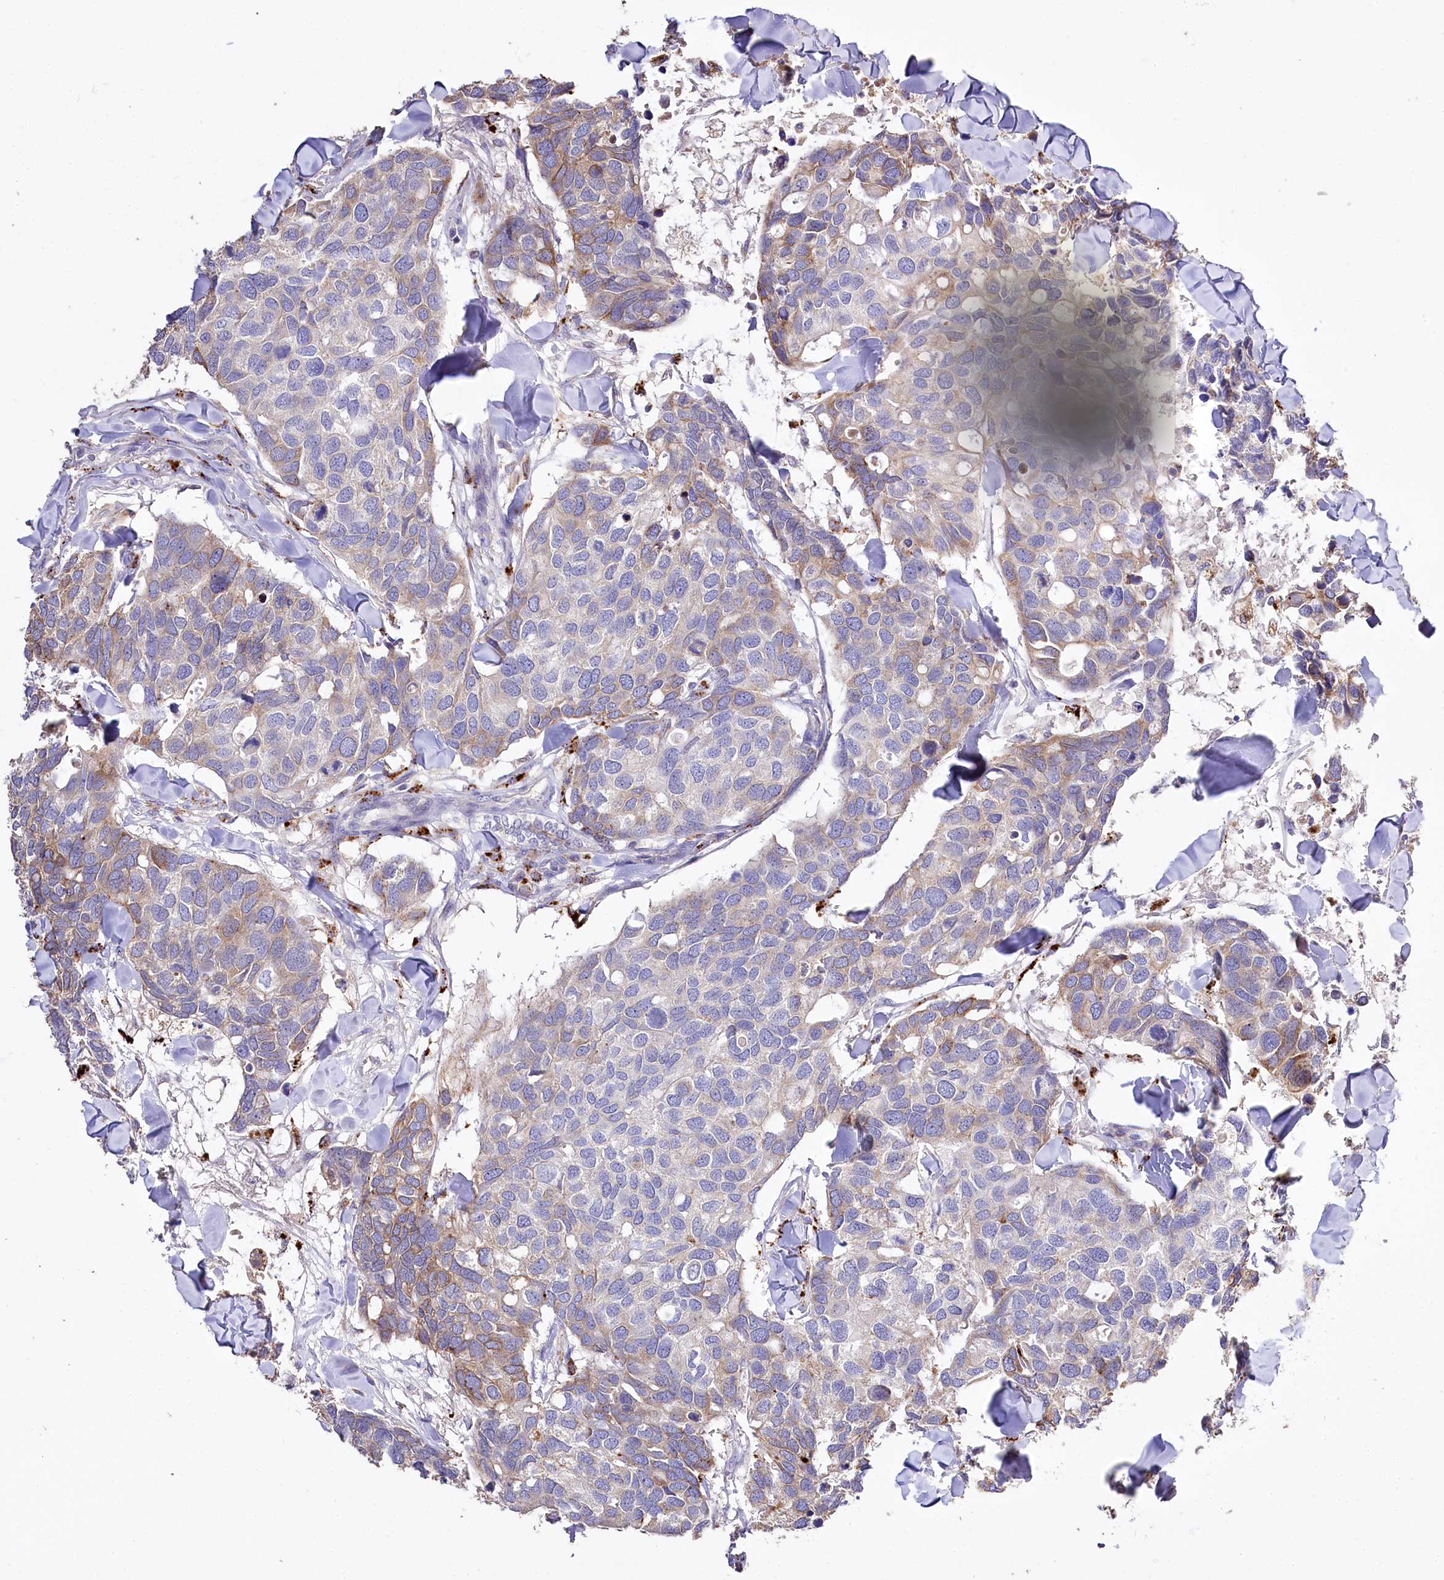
{"staining": {"intensity": "weak", "quantity": "25%-75%", "location": "cytoplasmic/membranous"}, "tissue": "breast cancer", "cell_type": "Tumor cells", "image_type": "cancer", "snomed": [{"axis": "morphology", "description": "Duct carcinoma"}, {"axis": "topography", "description": "Breast"}], "caption": "A high-resolution histopathology image shows immunohistochemistry (IHC) staining of breast cancer, which shows weak cytoplasmic/membranous staining in approximately 25%-75% of tumor cells.", "gene": "PTER", "patient": {"sex": "female", "age": 83}}